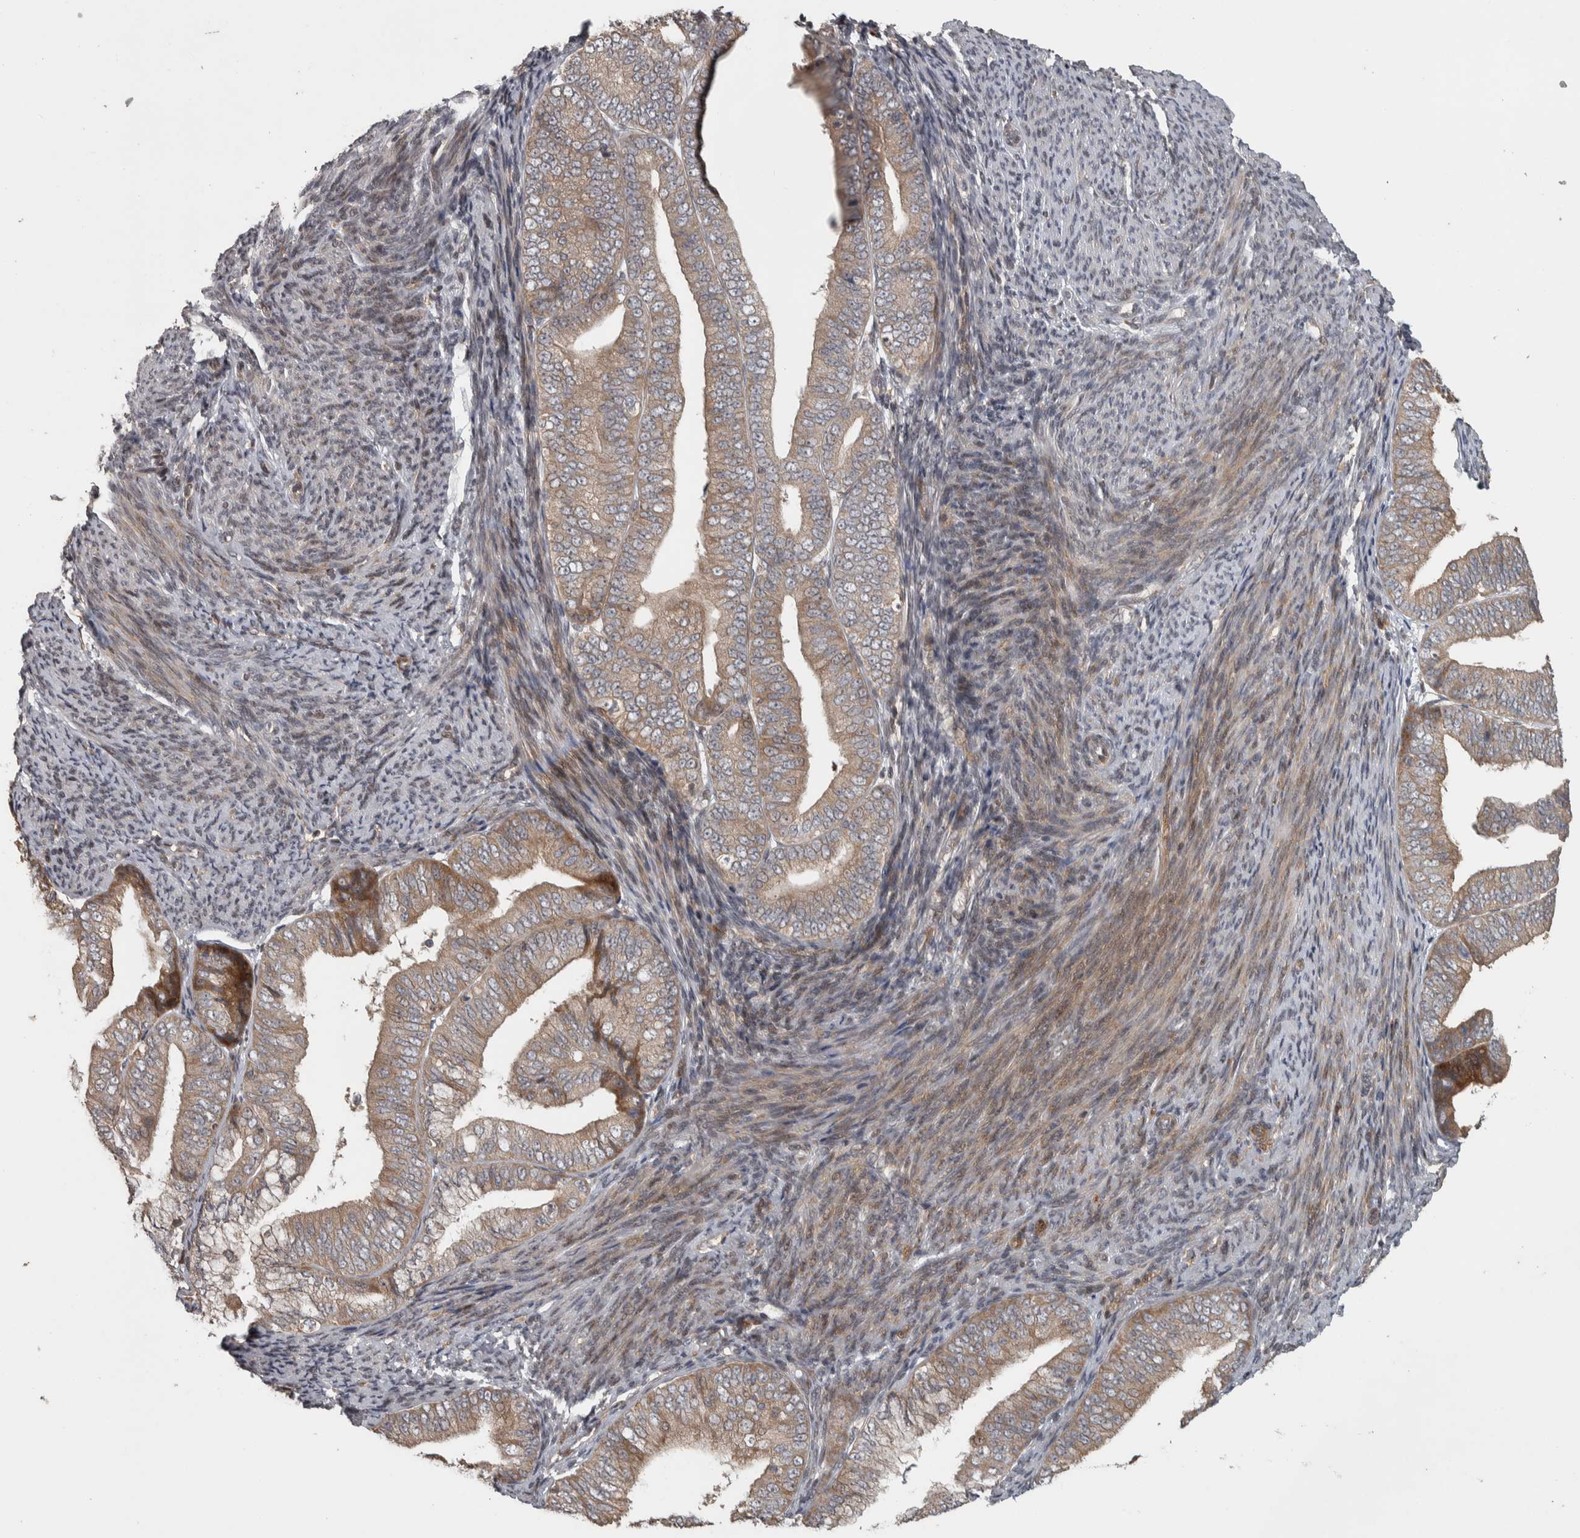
{"staining": {"intensity": "moderate", "quantity": ">75%", "location": "cytoplasmic/membranous"}, "tissue": "endometrial cancer", "cell_type": "Tumor cells", "image_type": "cancer", "snomed": [{"axis": "morphology", "description": "Adenocarcinoma, NOS"}, {"axis": "topography", "description": "Endometrium"}], "caption": "The photomicrograph demonstrates staining of adenocarcinoma (endometrial), revealing moderate cytoplasmic/membranous protein expression (brown color) within tumor cells.", "gene": "ERAL1", "patient": {"sex": "female", "age": 63}}